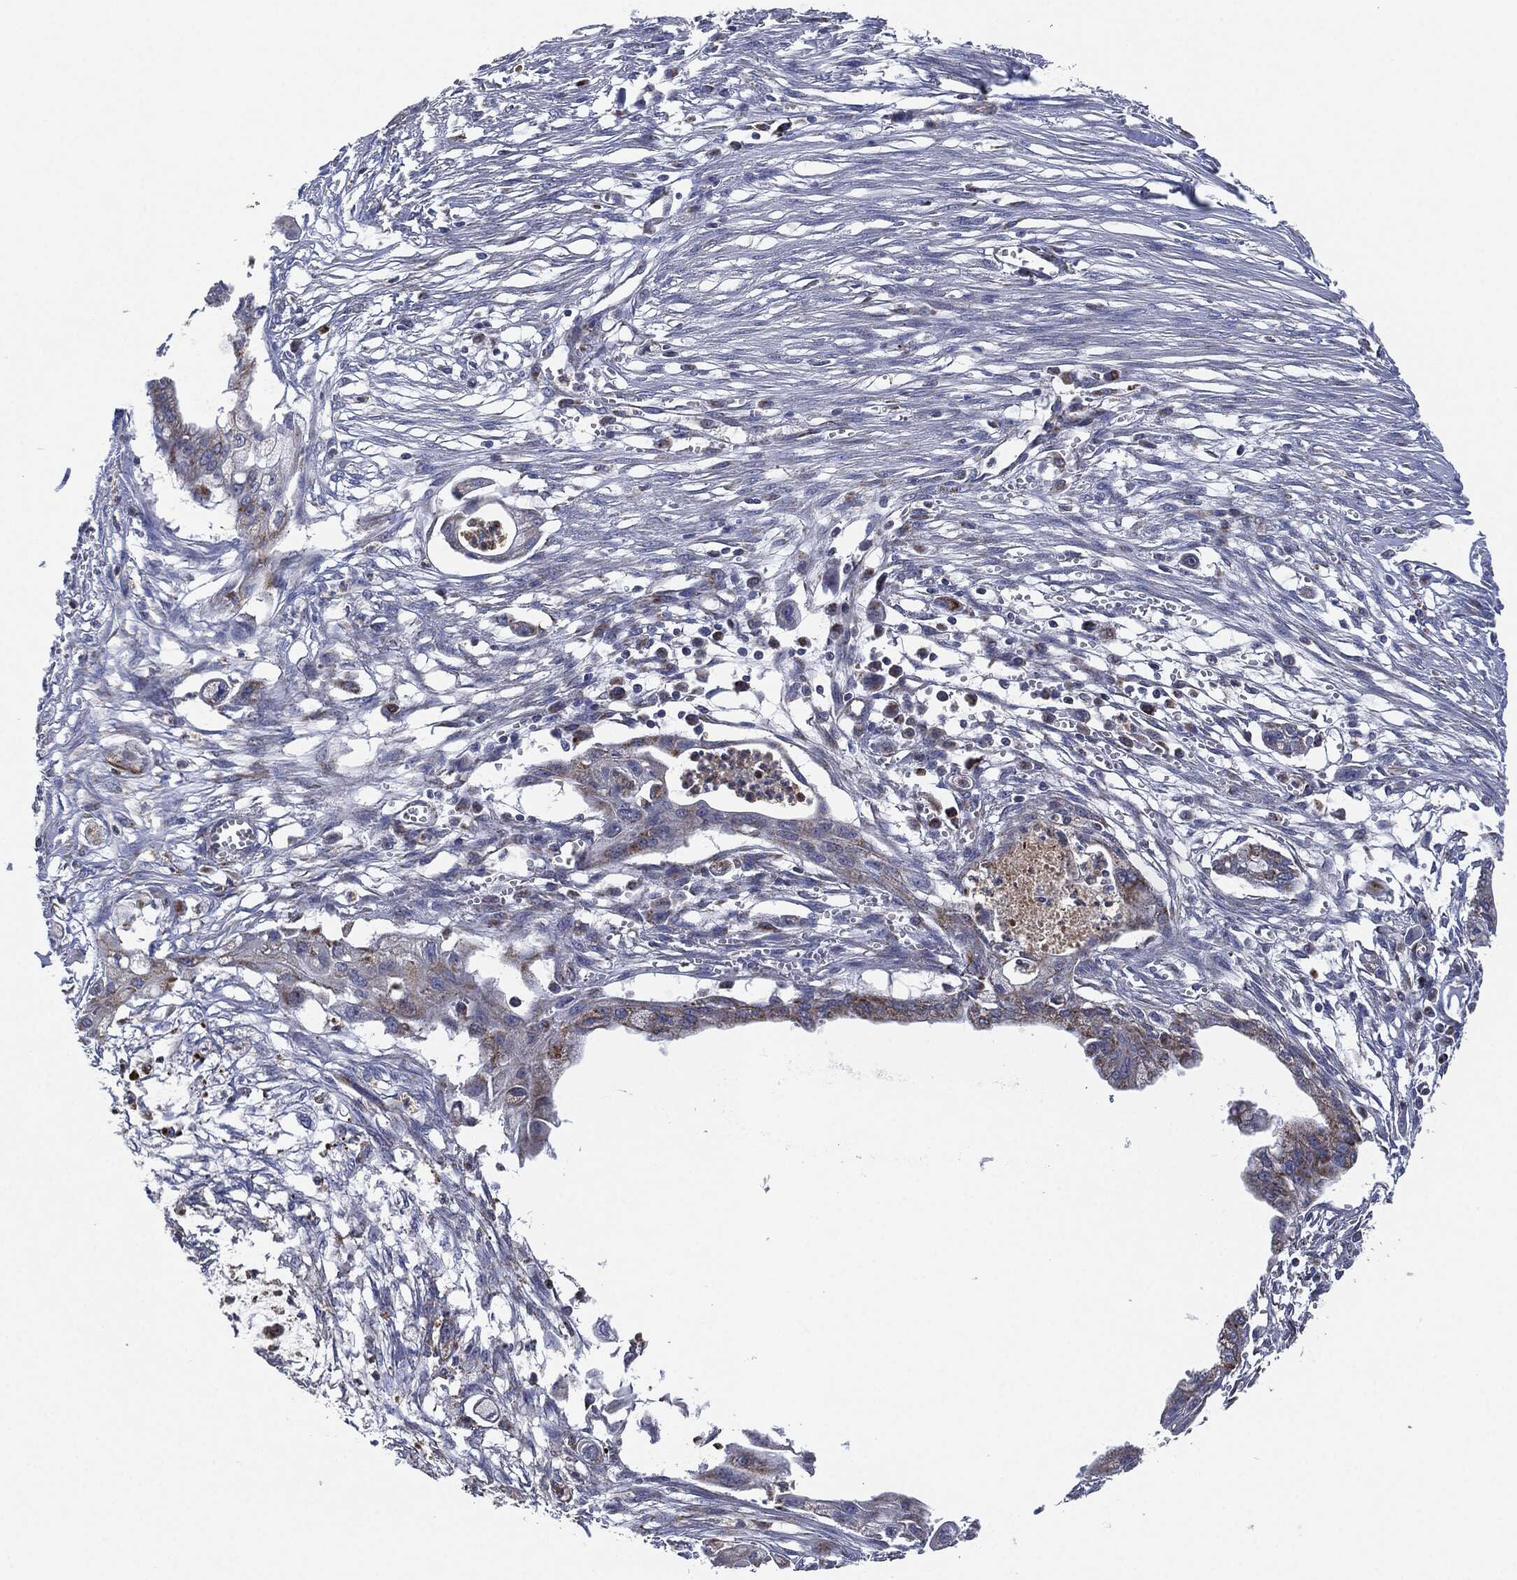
{"staining": {"intensity": "moderate", "quantity": "25%-75%", "location": "cytoplasmic/membranous"}, "tissue": "pancreatic cancer", "cell_type": "Tumor cells", "image_type": "cancer", "snomed": [{"axis": "morphology", "description": "Normal tissue, NOS"}, {"axis": "morphology", "description": "Adenocarcinoma, NOS"}, {"axis": "topography", "description": "Pancreas"}], "caption": "Pancreatic cancer stained with a protein marker shows moderate staining in tumor cells.", "gene": "NDUFV2", "patient": {"sex": "female", "age": 58}}